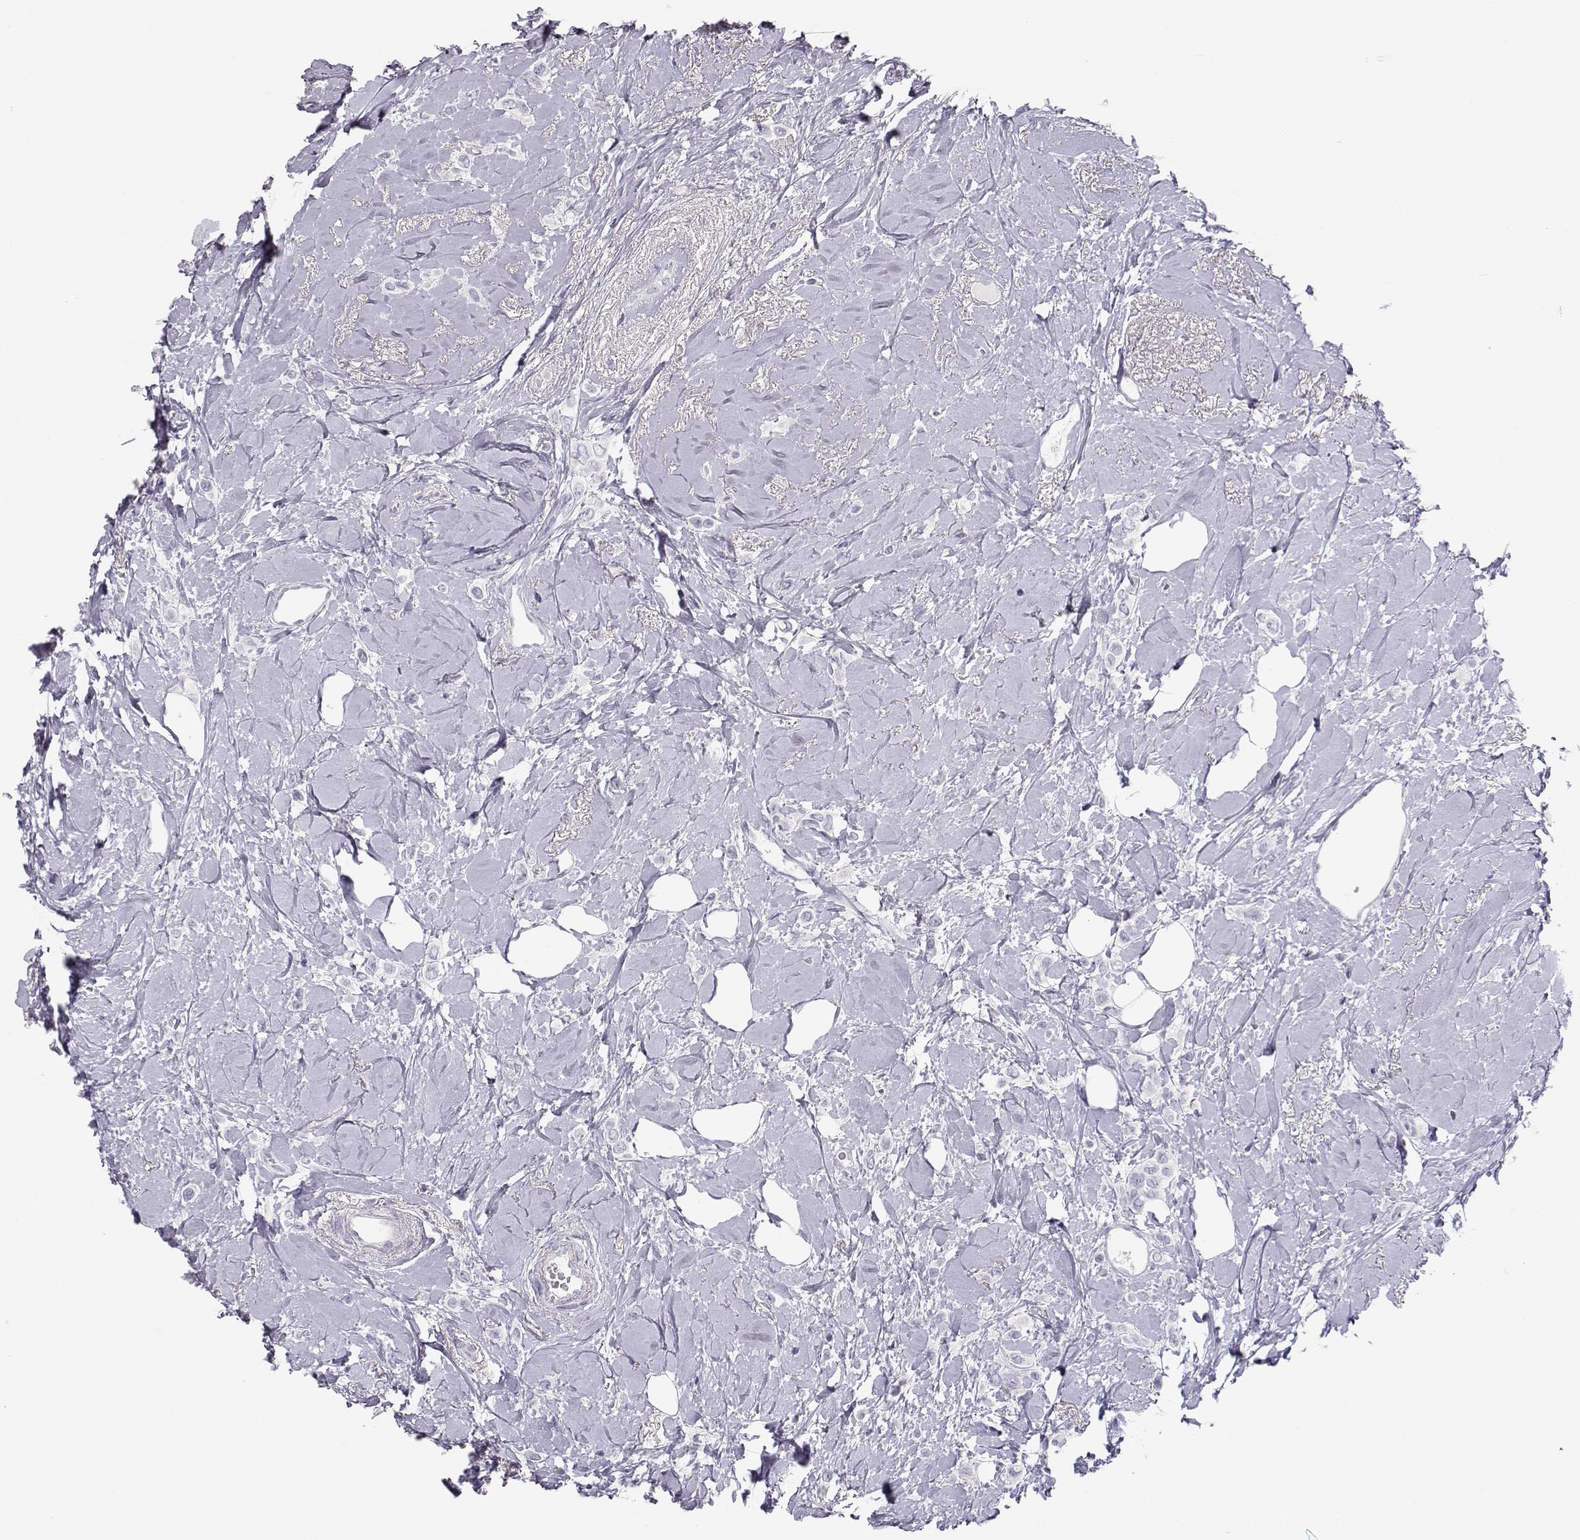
{"staining": {"intensity": "negative", "quantity": "none", "location": "none"}, "tissue": "breast cancer", "cell_type": "Tumor cells", "image_type": "cancer", "snomed": [{"axis": "morphology", "description": "Lobular carcinoma"}, {"axis": "topography", "description": "Breast"}], "caption": "Immunohistochemistry of breast cancer (lobular carcinoma) shows no expression in tumor cells. (IHC, brightfield microscopy, high magnification).", "gene": "LEPR", "patient": {"sex": "female", "age": 66}}